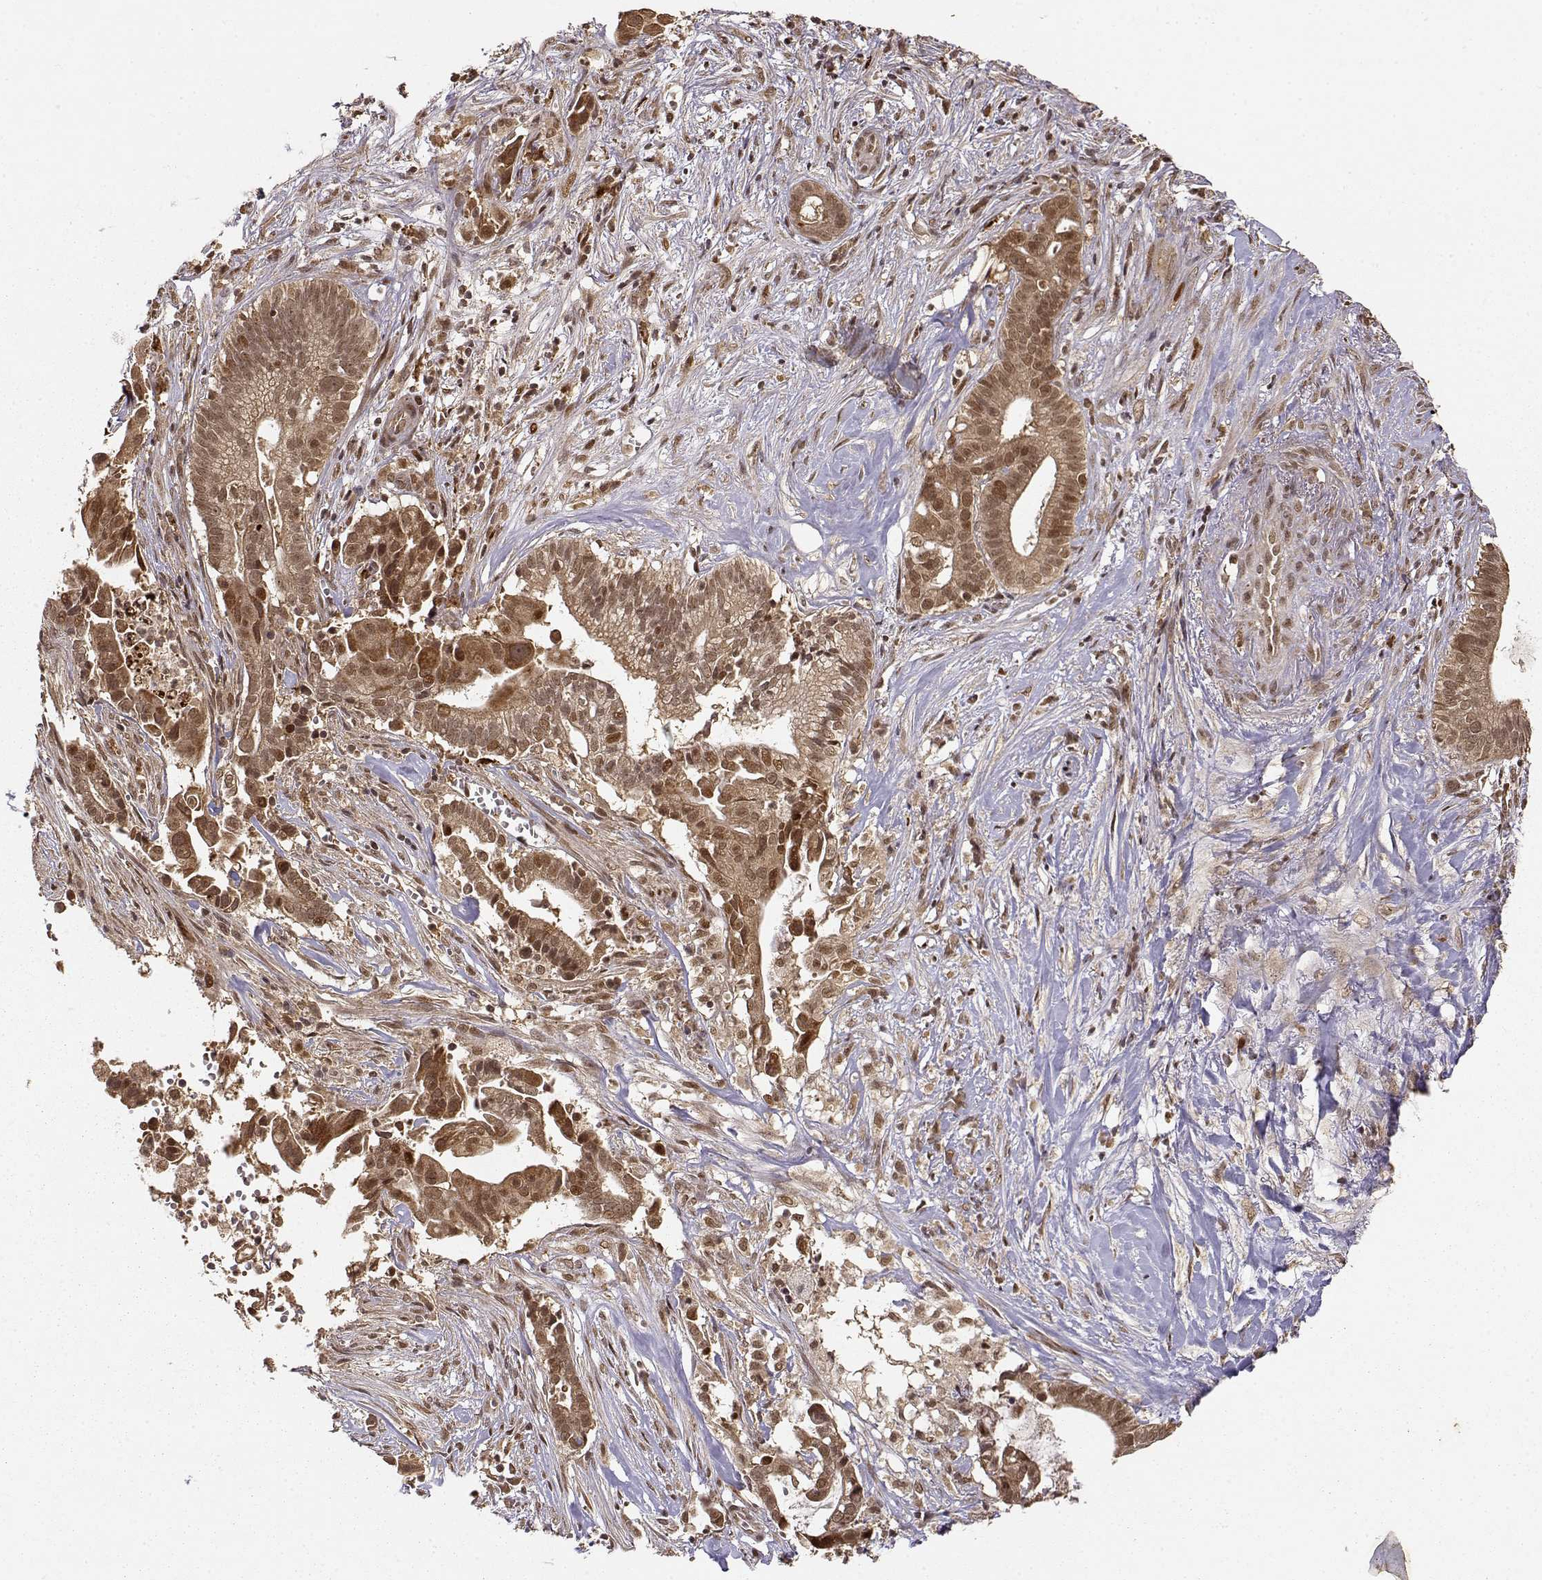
{"staining": {"intensity": "moderate", "quantity": ">75%", "location": "cytoplasmic/membranous,nuclear"}, "tissue": "pancreatic cancer", "cell_type": "Tumor cells", "image_type": "cancer", "snomed": [{"axis": "morphology", "description": "Adenocarcinoma, NOS"}, {"axis": "topography", "description": "Pancreas"}], "caption": "Human pancreatic cancer (adenocarcinoma) stained with a protein marker exhibits moderate staining in tumor cells.", "gene": "MAEA", "patient": {"sex": "male", "age": 61}}